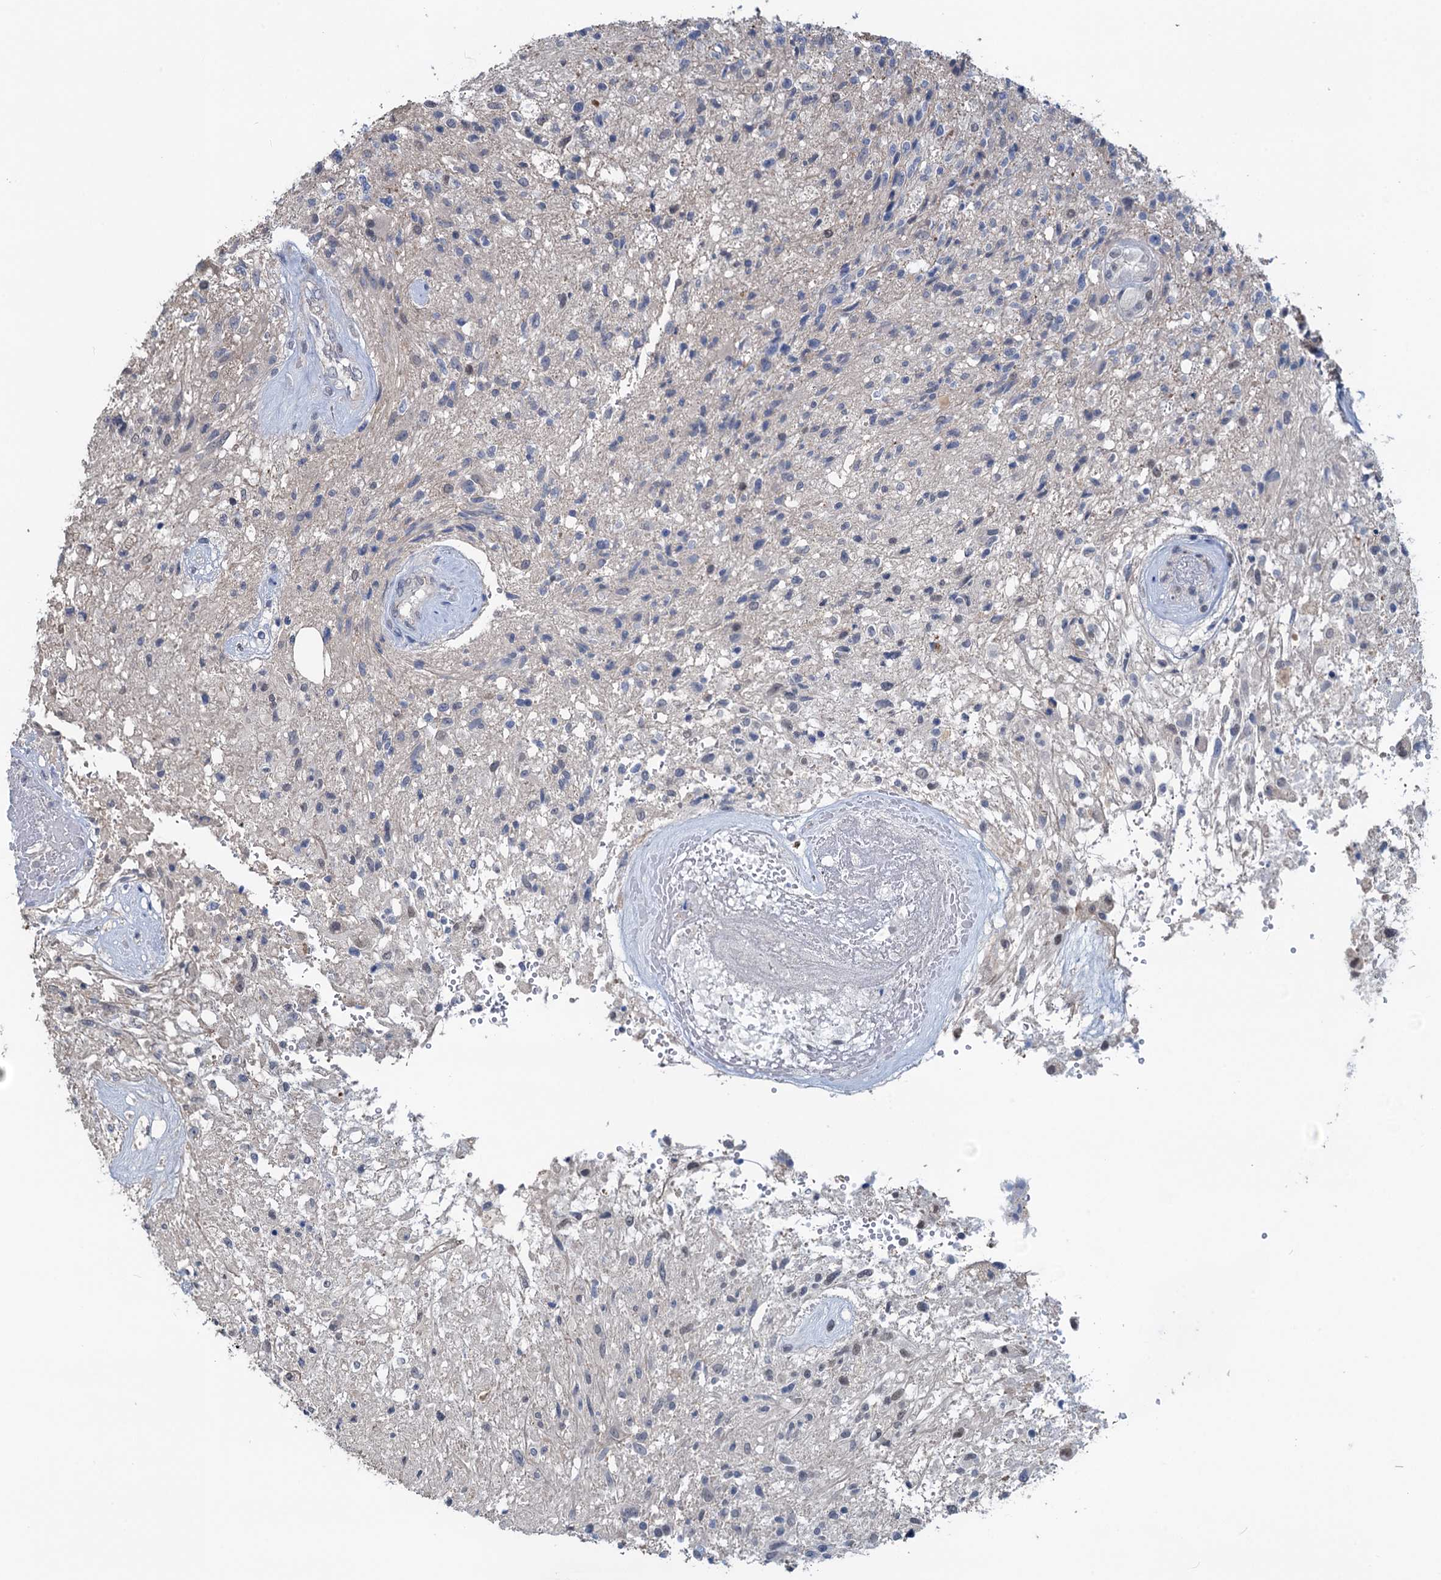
{"staining": {"intensity": "negative", "quantity": "none", "location": "none"}, "tissue": "glioma", "cell_type": "Tumor cells", "image_type": "cancer", "snomed": [{"axis": "morphology", "description": "Glioma, malignant, High grade"}, {"axis": "topography", "description": "Brain"}], "caption": "Protein analysis of glioma demonstrates no significant staining in tumor cells.", "gene": "RTKN2", "patient": {"sex": "male", "age": 56}}